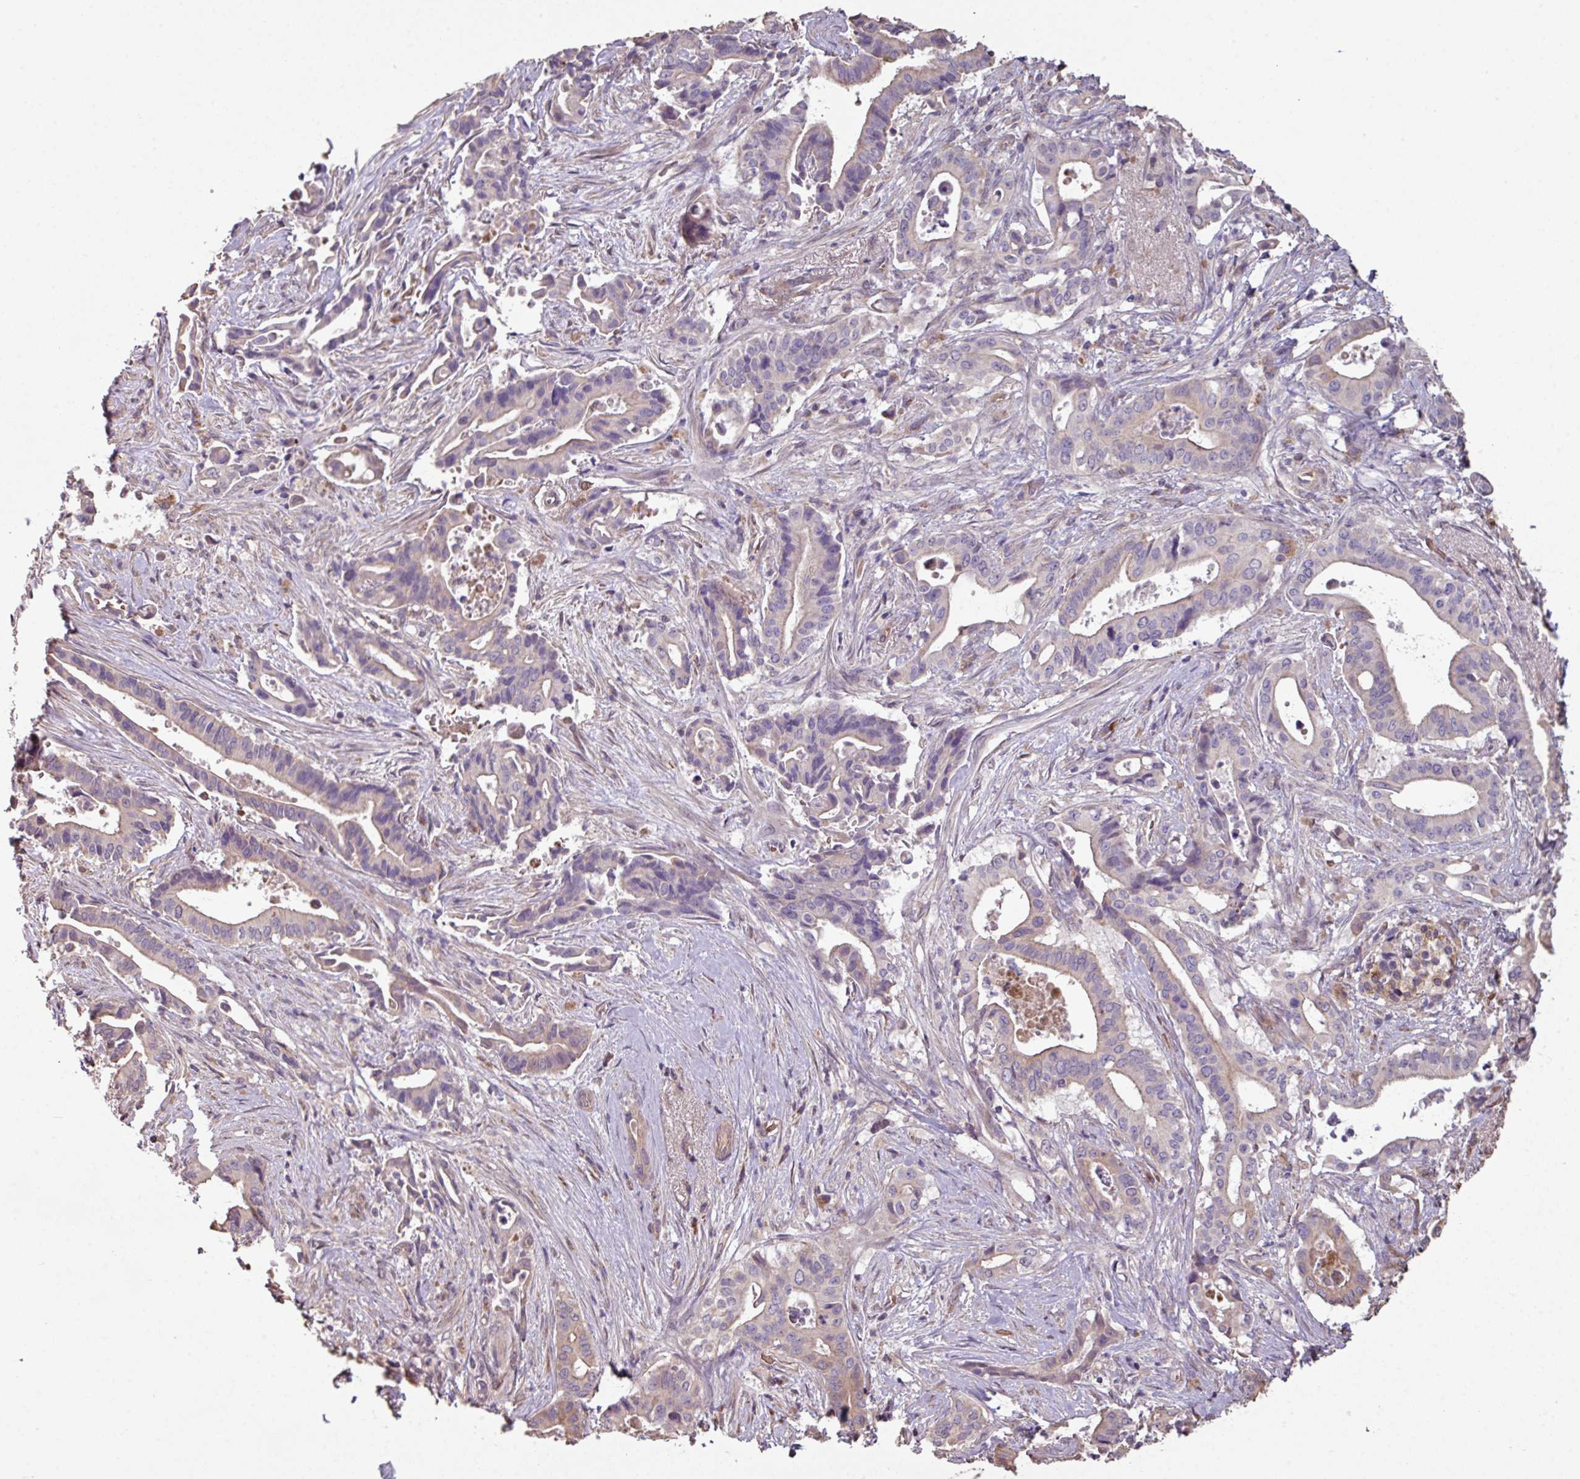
{"staining": {"intensity": "weak", "quantity": "25%-75%", "location": "cytoplasmic/membranous"}, "tissue": "pancreatic cancer", "cell_type": "Tumor cells", "image_type": "cancer", "snomed": [{"axis": "morphology", "description": "Adenocarcinoma, NOS"}, {"axis": "topography", "description": "Pancreas"}], "caption": "Immunohistochemistry (IHC) micrograph of pancreatic adenocarcinoma stained for a protein (brown), which displays low levels of weak cytoplasmic/membranous positivity in approximately 25%-75% of tumor cells.", "gene": "NHSL2", "patient": {"sex": "female", "age": 77}}